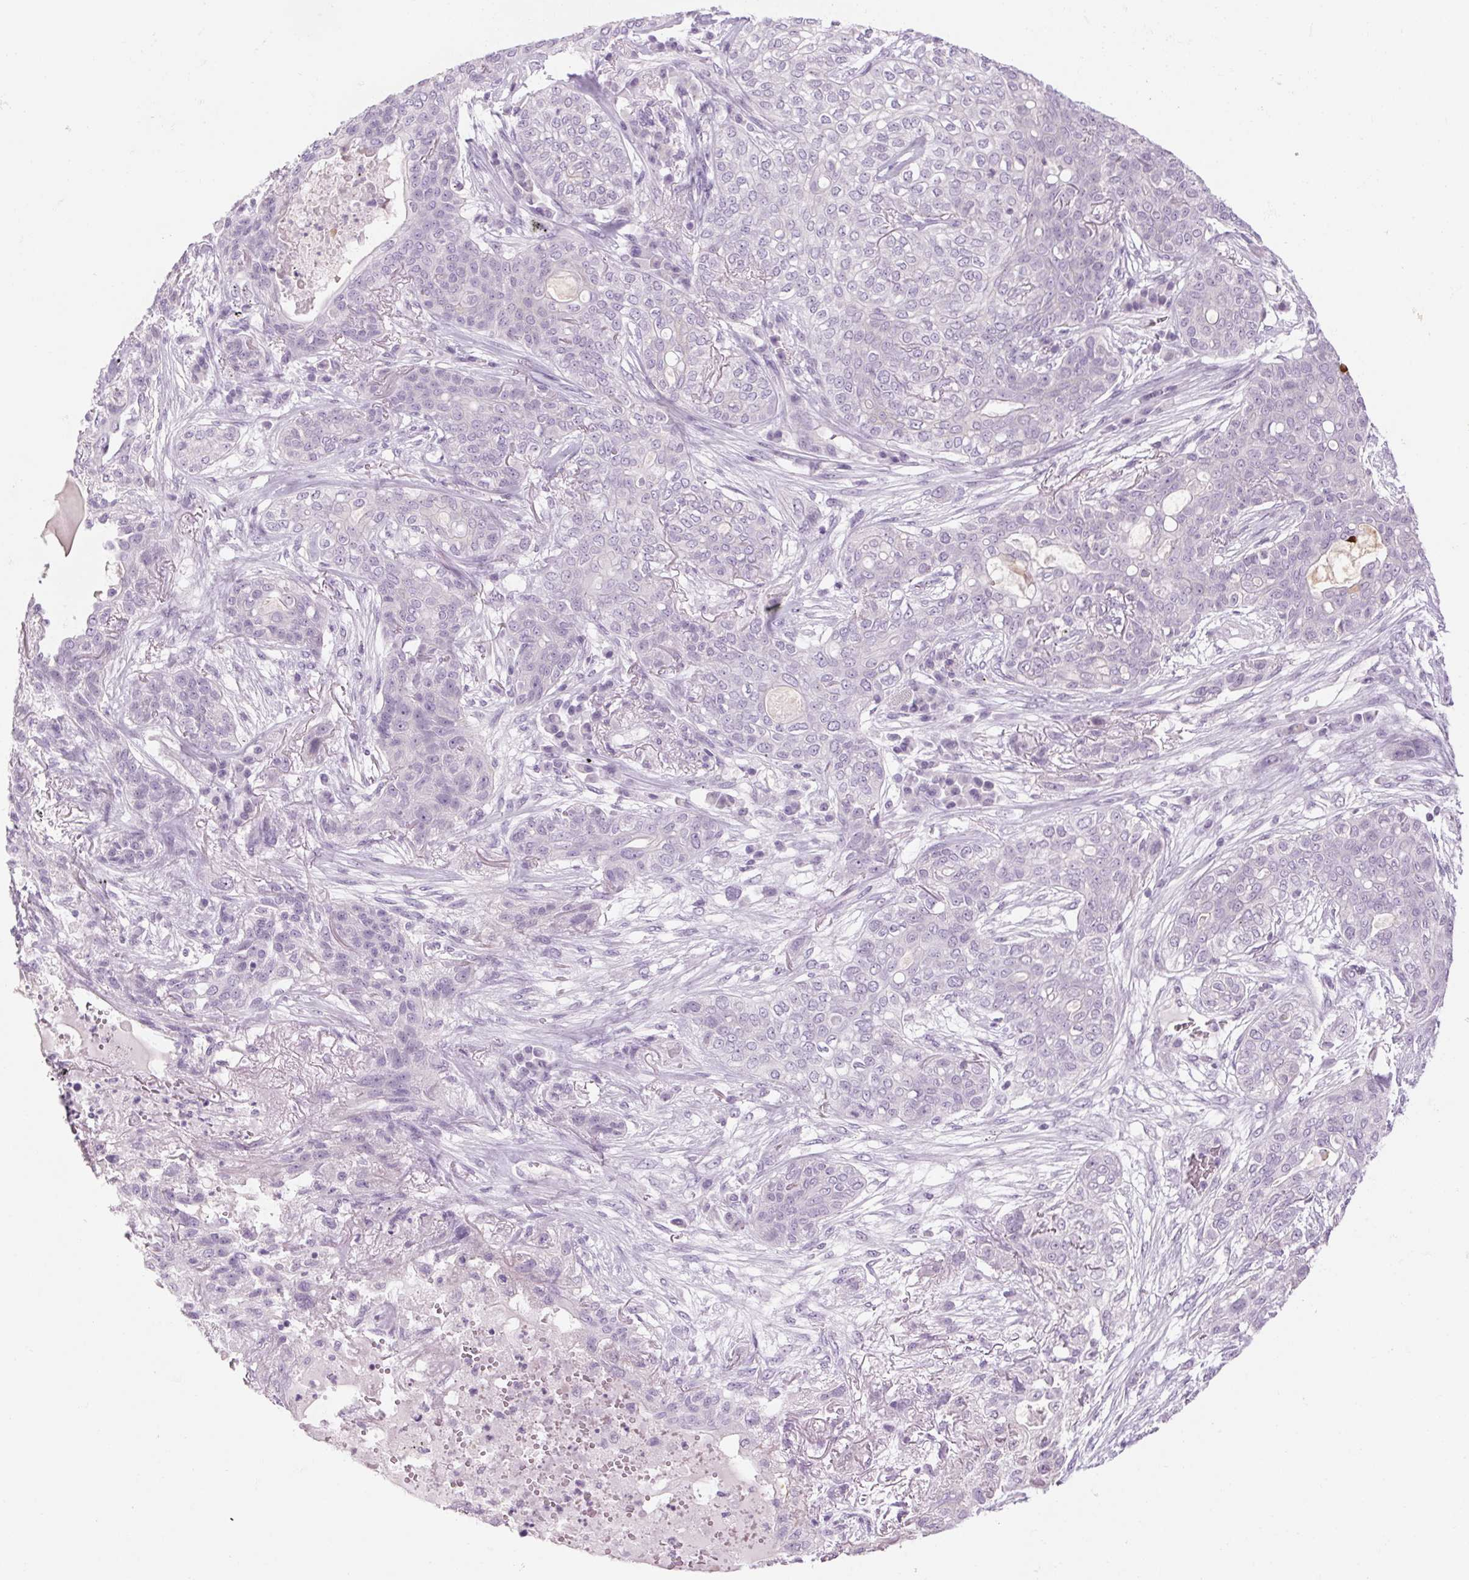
{"staining": {"intensity": "negative", "quantity": "none", "location": "none"}, "tissue": "lung cancer", "cell_type": "Tumor cells", "image_type": "cancer", "snomed": [{"axis": "morphology", "description": "Squamous cell carcinoma, NOS"}, {"axis": "topography", "description": "Lung"}], "caption": "Immunohistochemistry micrograph of human lung cancer (squamous cell carcinoma) stained for a protein (brown), which exhibits no expression in tumor cells. (DAB immunohistochemistry visualized using brightfield microscopy, high magnification).", "gene": "RPTN", "patient": {"sex": "female", "age": 70}}